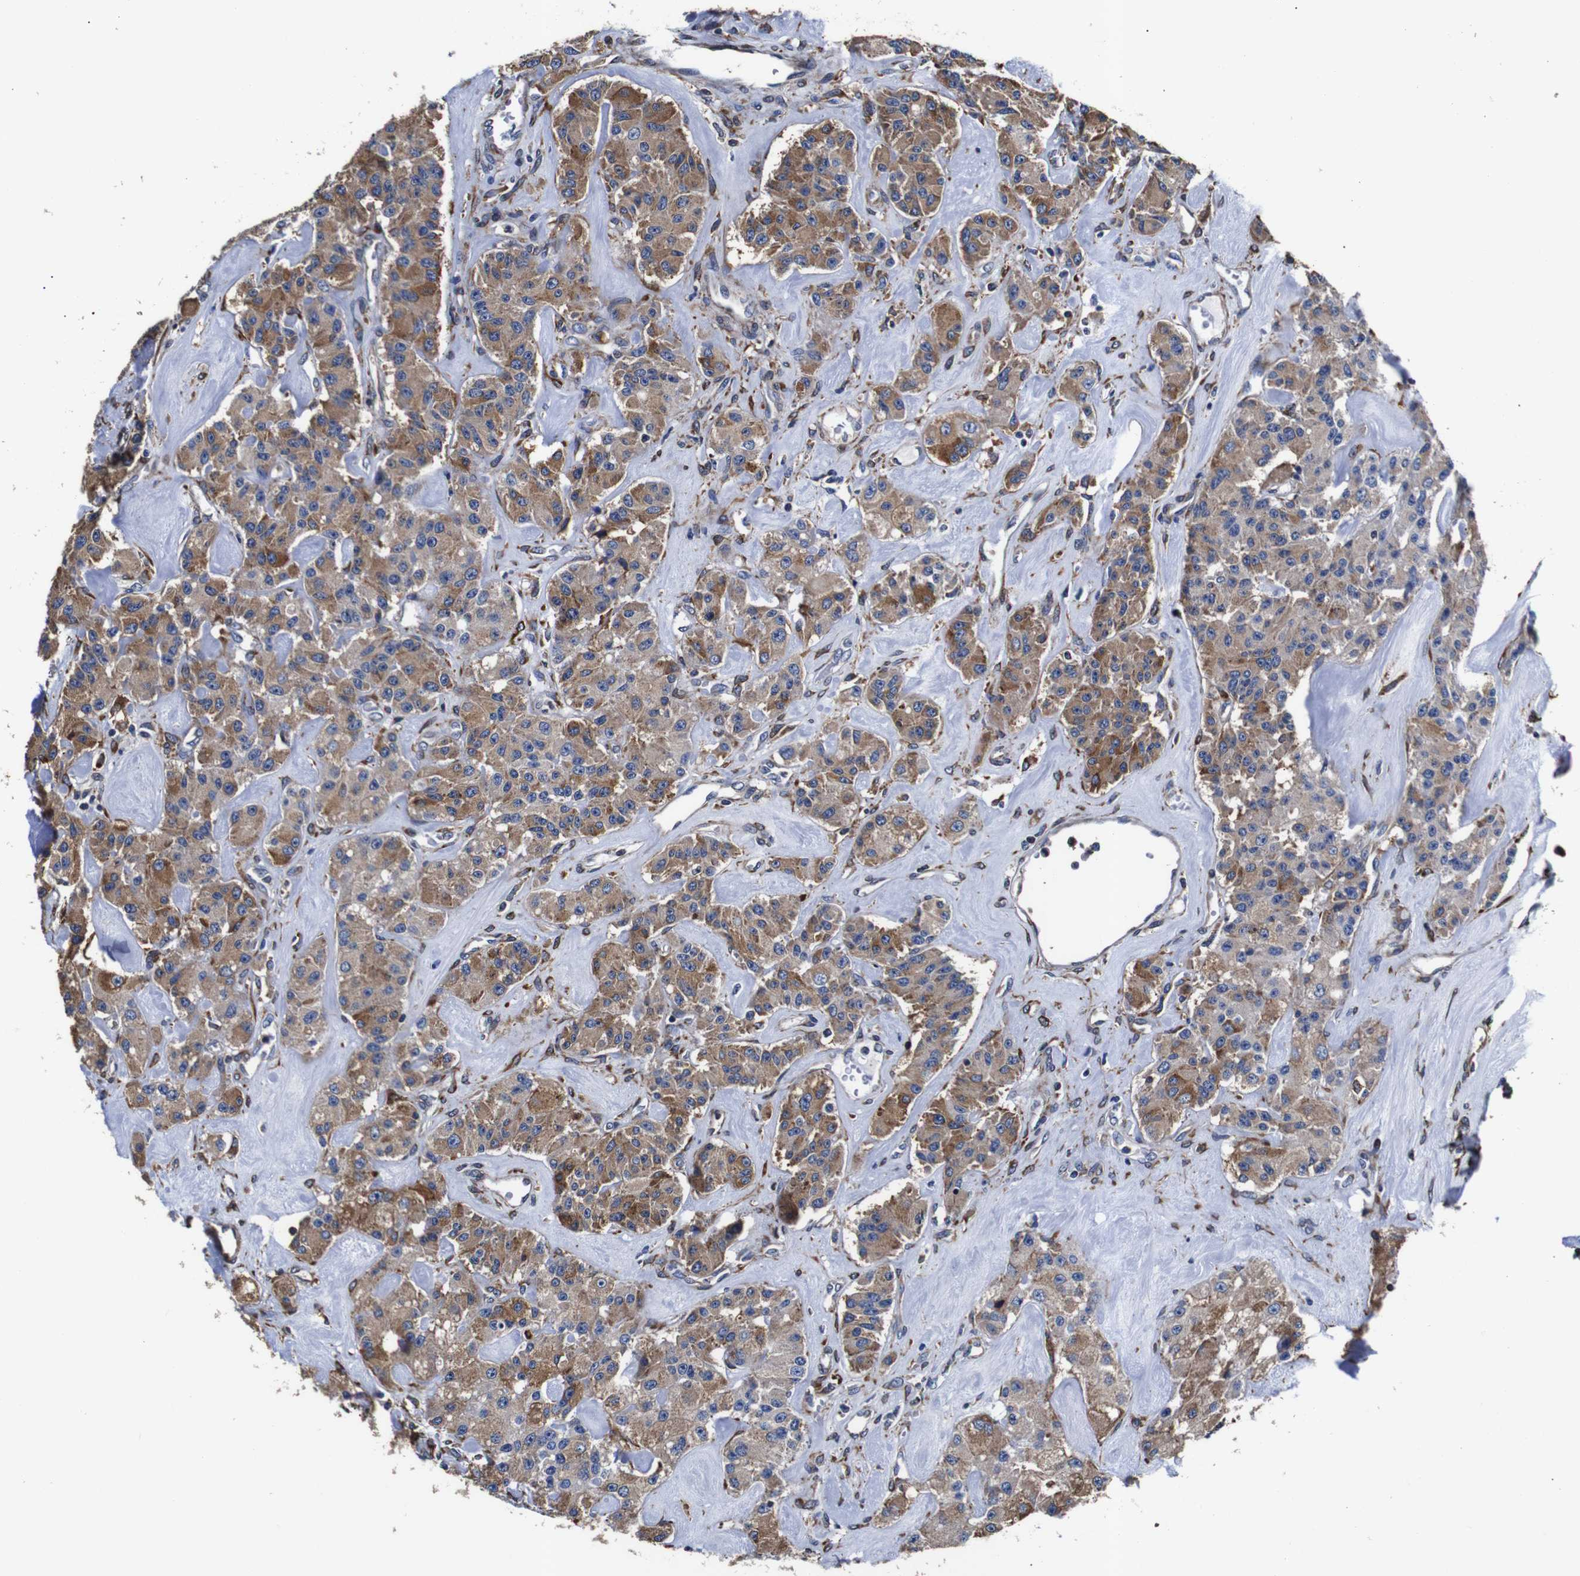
{"staining": {"intensity": "moderate", "quantity": ">75%", "location": "cytoplasmic/membranous"}, "tissue": "carcinoid", "cell_type": "Tumor cells", "image_type": "cancer", "snomed": [{"axis": "morphology", "description": "Carcinoid, malignant, NOS"}, {"axis": "topography", "description": "Pancreas"}], "caption": "Approximately >75% of tumor cells in human carcinoid reveal moderate cytoplasmic/membranous protein positivity as visualized by brown immunohistochemical staining.", "gene": "PPIB", "patient": {"sex": "male", "age": 41}}